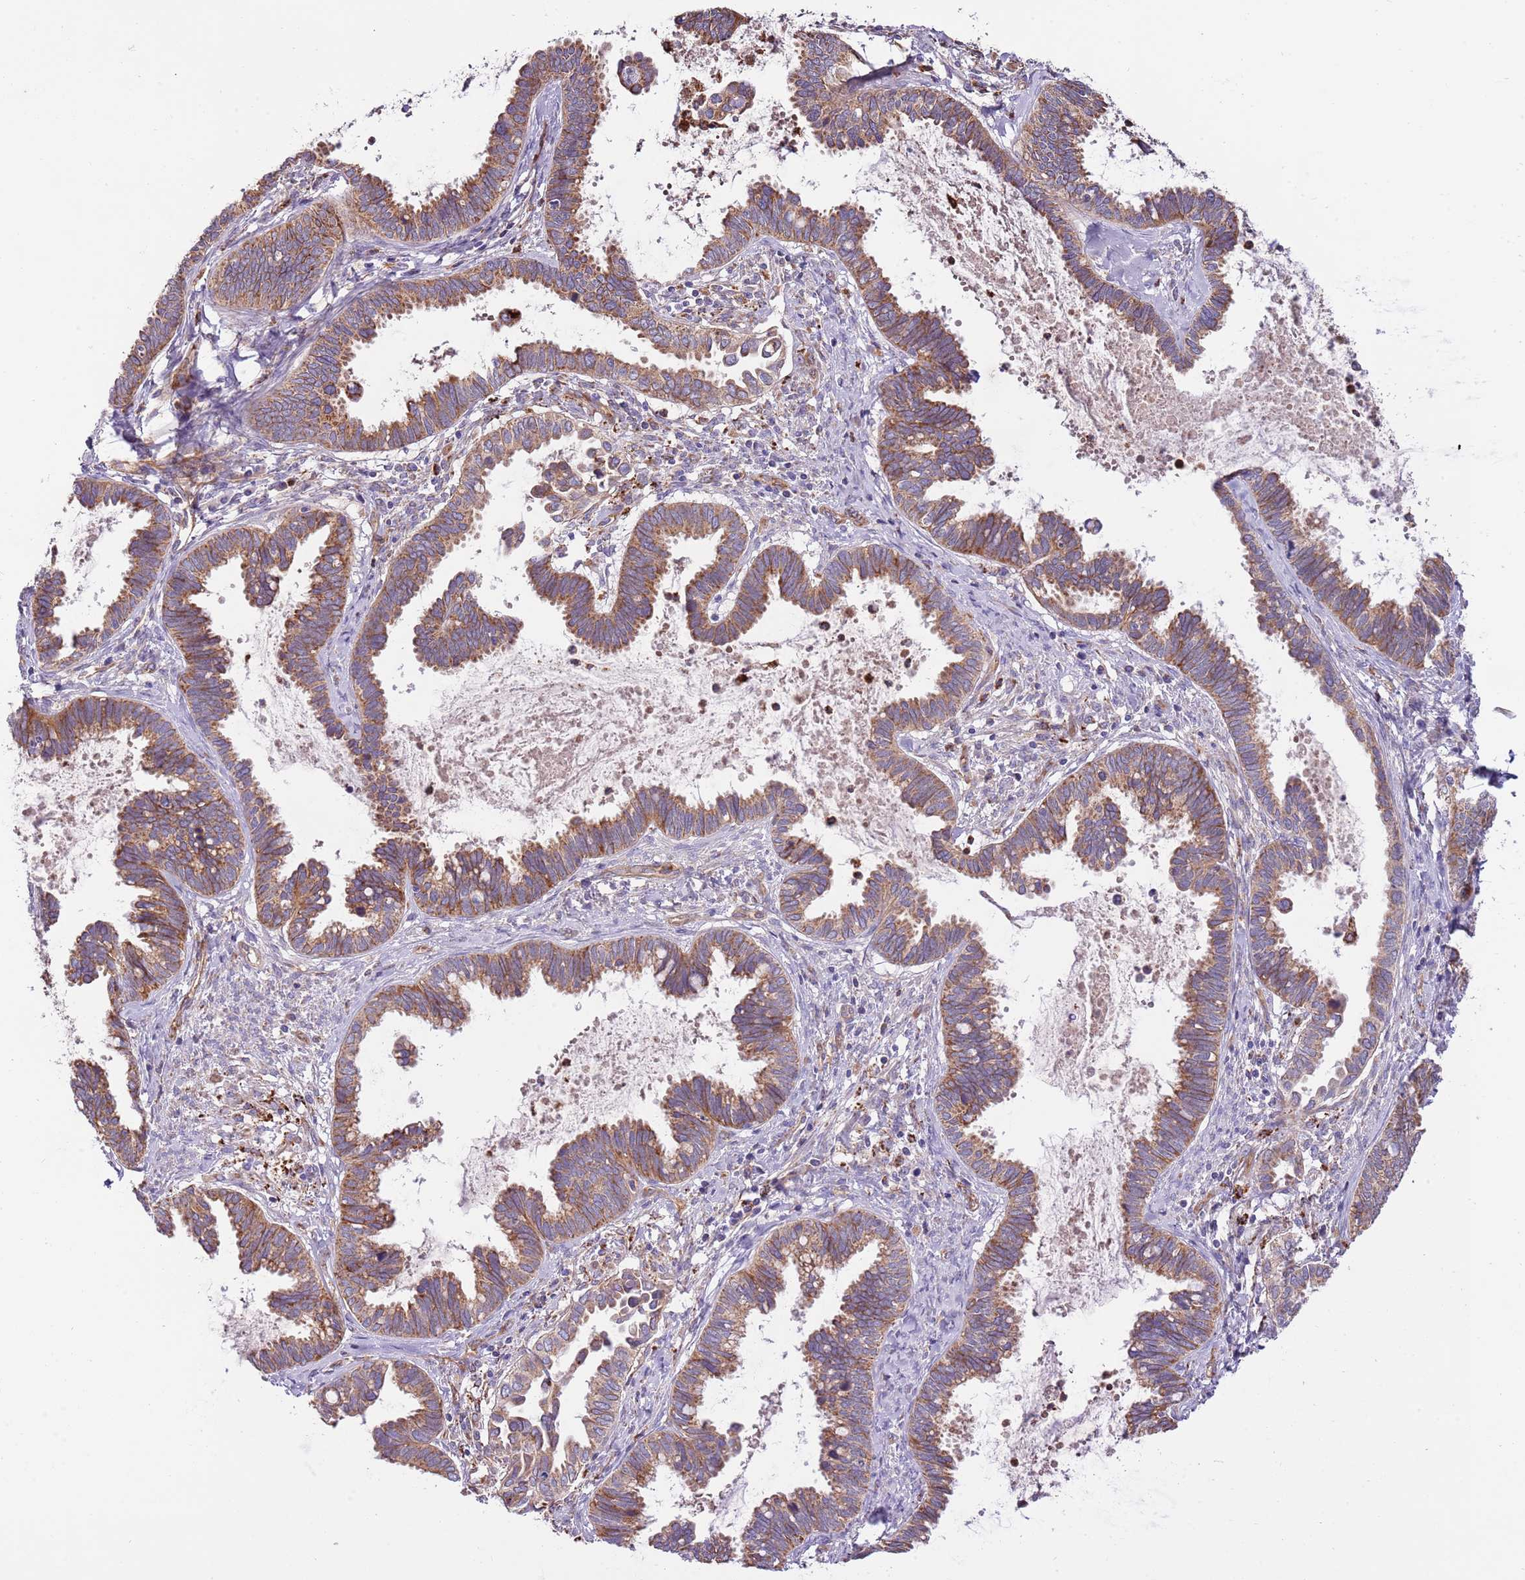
{"staining": {"intensity": "moderate", "quantity": ">75%", "location": "cytoplasmic/membranous"}, "tissue": "cervical cancer", "cell_type": "Tumor cells", "image_type": "cancer", "snomed": [{"axis": "morphology", "description": "Adenocarcinoma, NOS"}, {"axis": "topography", "description": "Cervix"}], "caption": "Protein staining by immunohistochemistry (IHC) displays moderate cytoplasmic/membranous expression in approximately >75% of tumor cells in adenocarcinoma (cervical).", "gene": "DOCK6", "patient": {"sex": "female", "age": 37}}